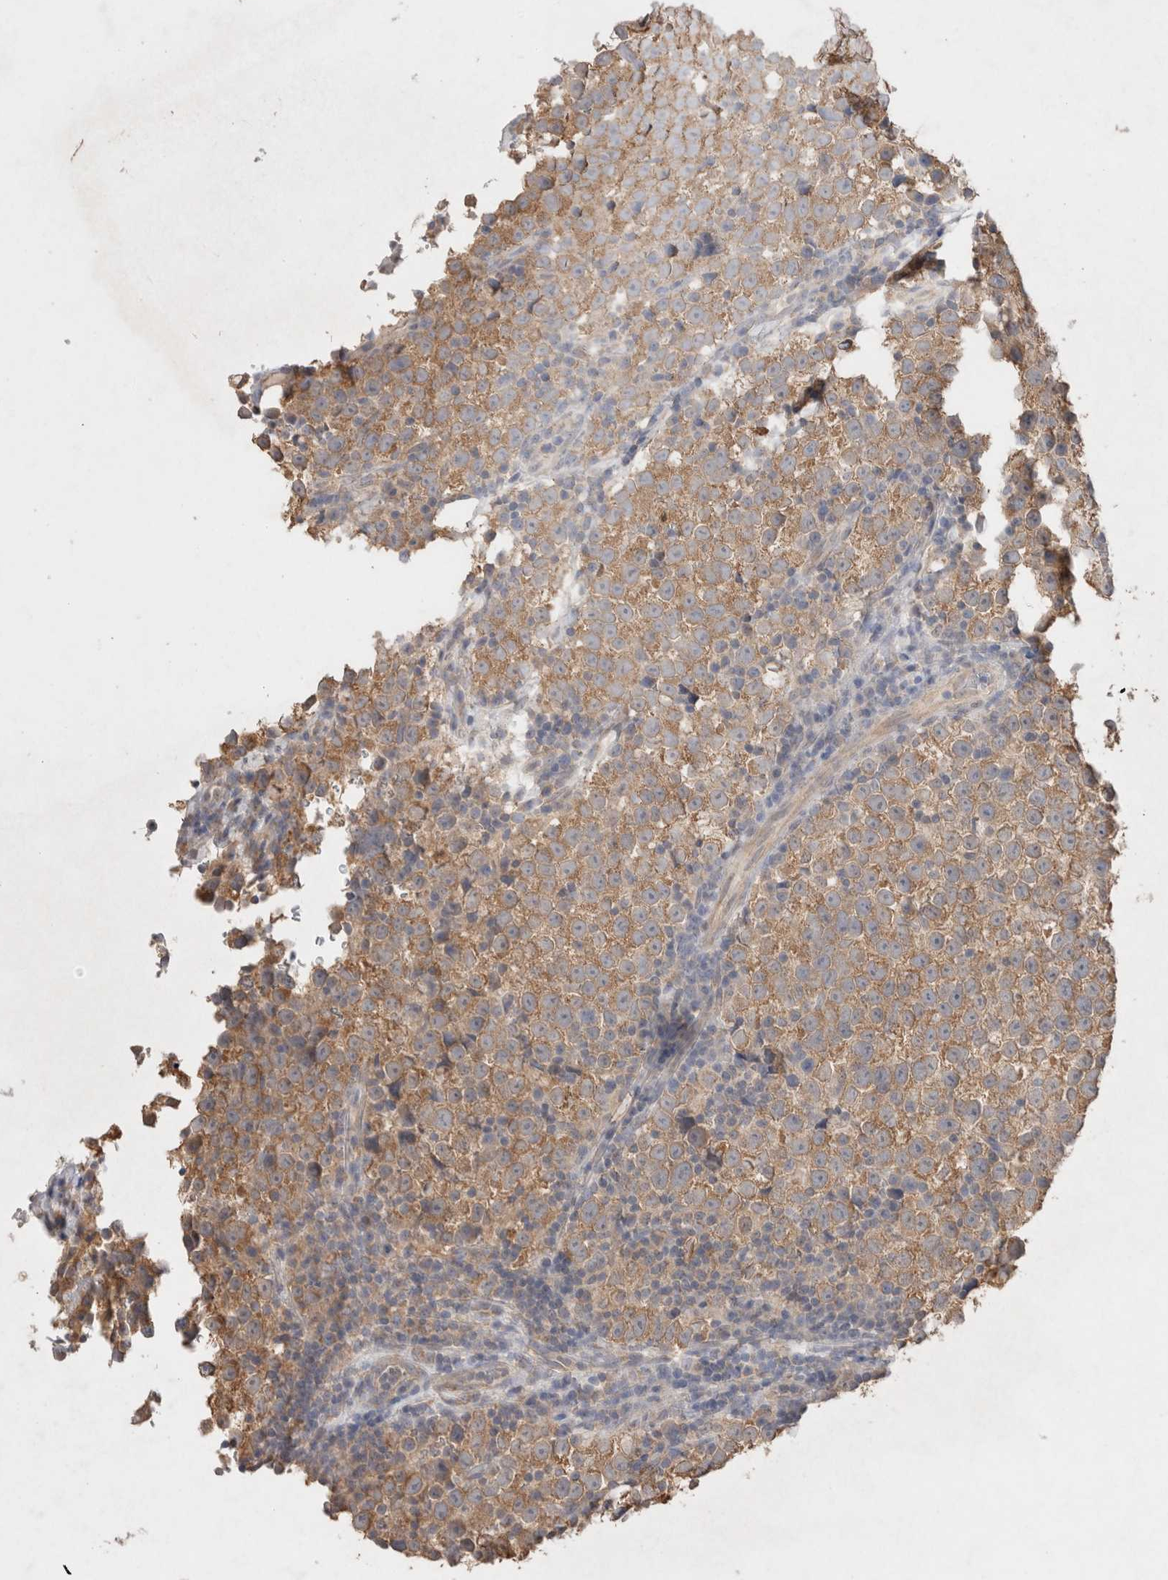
{"staining": {"intensity": "moderate", "quantity": ">75%", "location": "cytoplasmic/membranous"}, "tissue": "testis cancer", "cell_type": "Tumor cells", "image_type": "cancer", "snomed": [{"axis": "morphology", "description": "Normal tissue, NOS"}, {"axis": "morphology", "description": "Seminoma, NOS"}, {"axis": "topography", "description": "Testis"}], "caption": "Immunohistochemical staining of seminoma (testis) reveals medium levels of moderate cytoplasmic/membranous staining in about >75% of tumor cells.", "gene": "RAB14", "patient": {"sex": "male", "age": 43}}